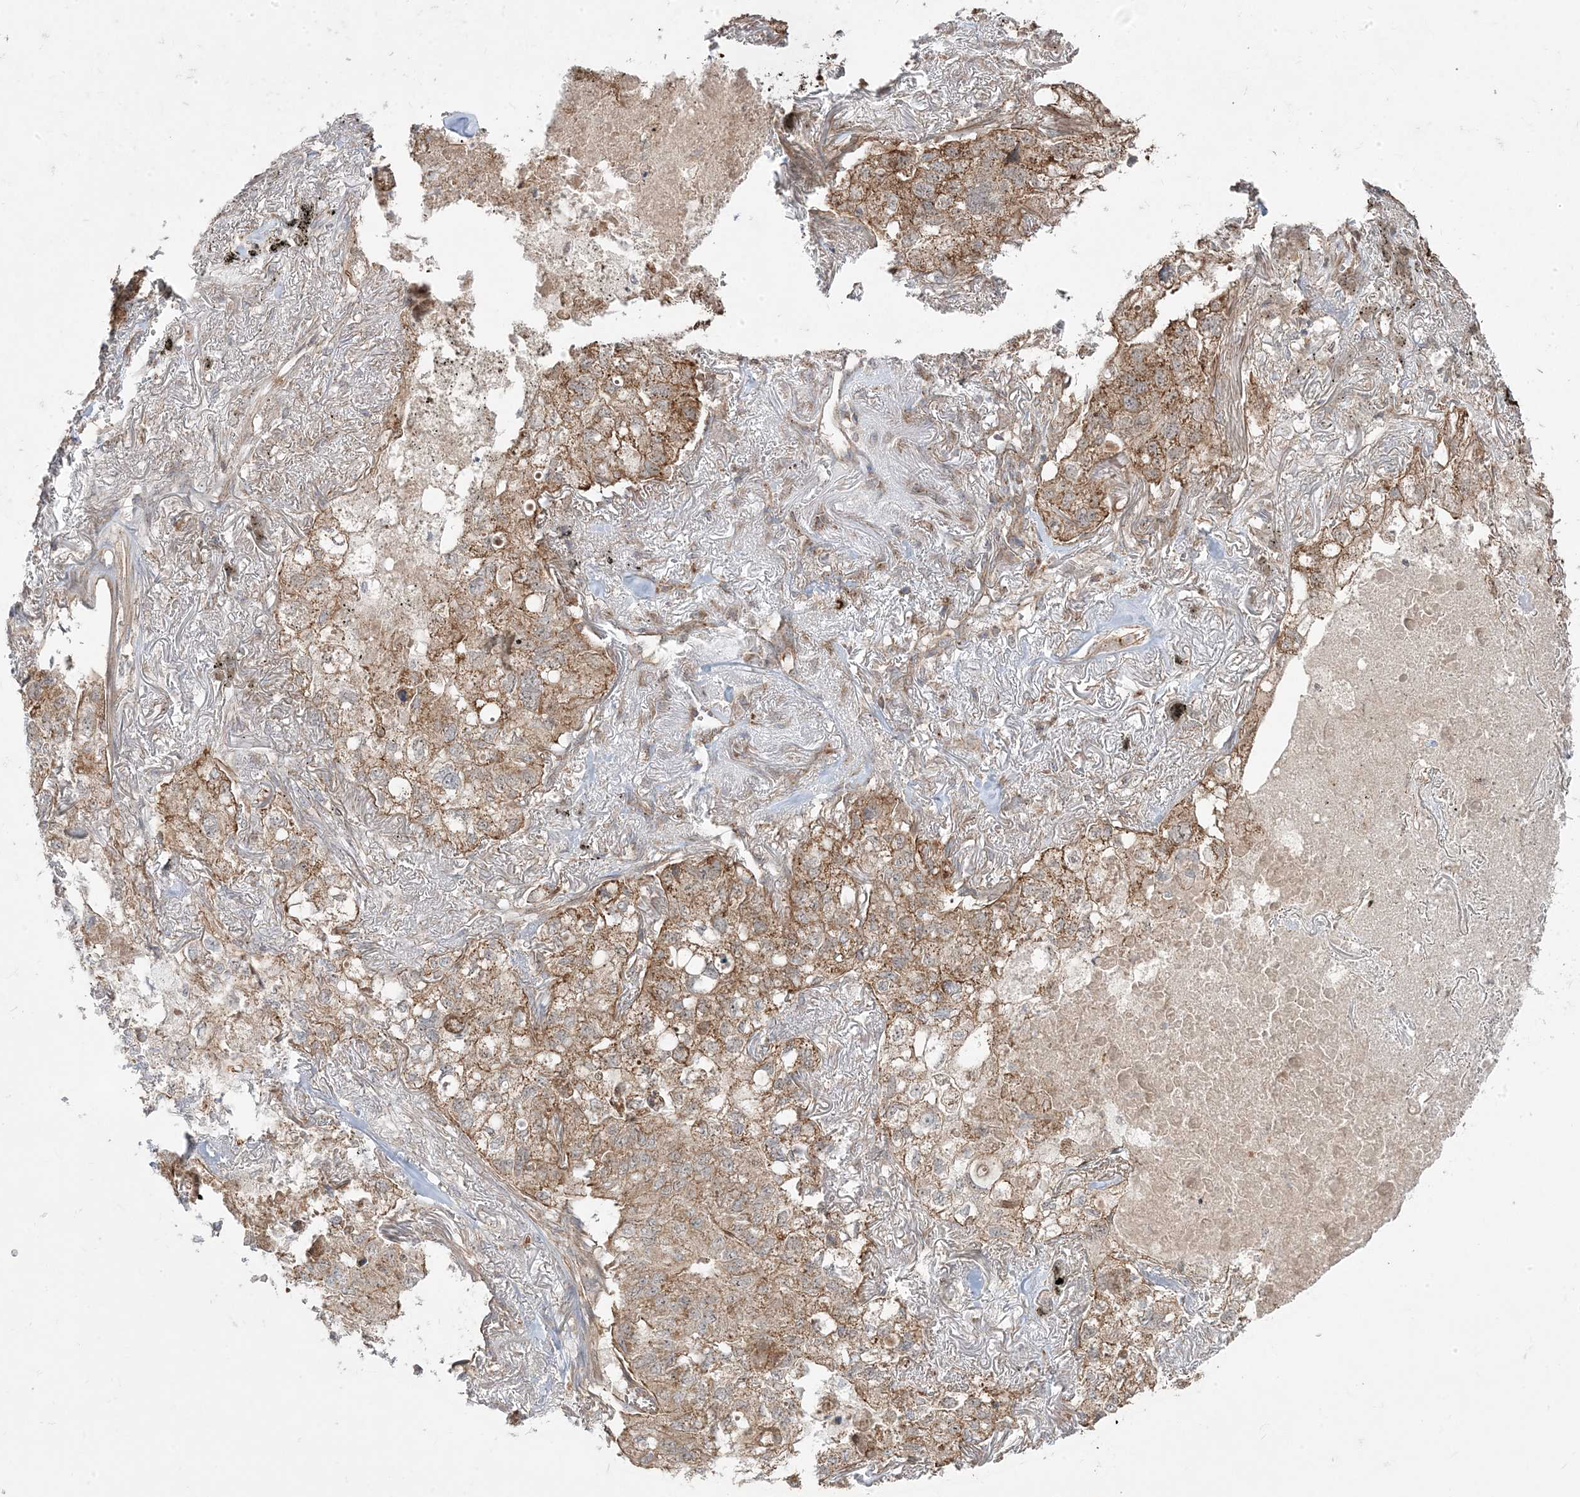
{"staining": {"intensity": "moderate", "quantity": ">75%", "location": "cytoplasmic/membranous"}, "tissue": "lung cancer", "cell_type": "Tumor cells", "image_type": "cancer", "snomed": [{"axis": "morphology", "description": "Adenocarcinoma, NOS"}, {"axis": "topography", "description": "Lung"}], "caption": "This is an image of immunohistochemistry (IHC) staining of lung adenocarcinoma, which shows moderate expression in the cytoplasmic/membranous of tumor cells.", "gene": "CLUAP1", "patient": {"sex": "male", "age": 65}}